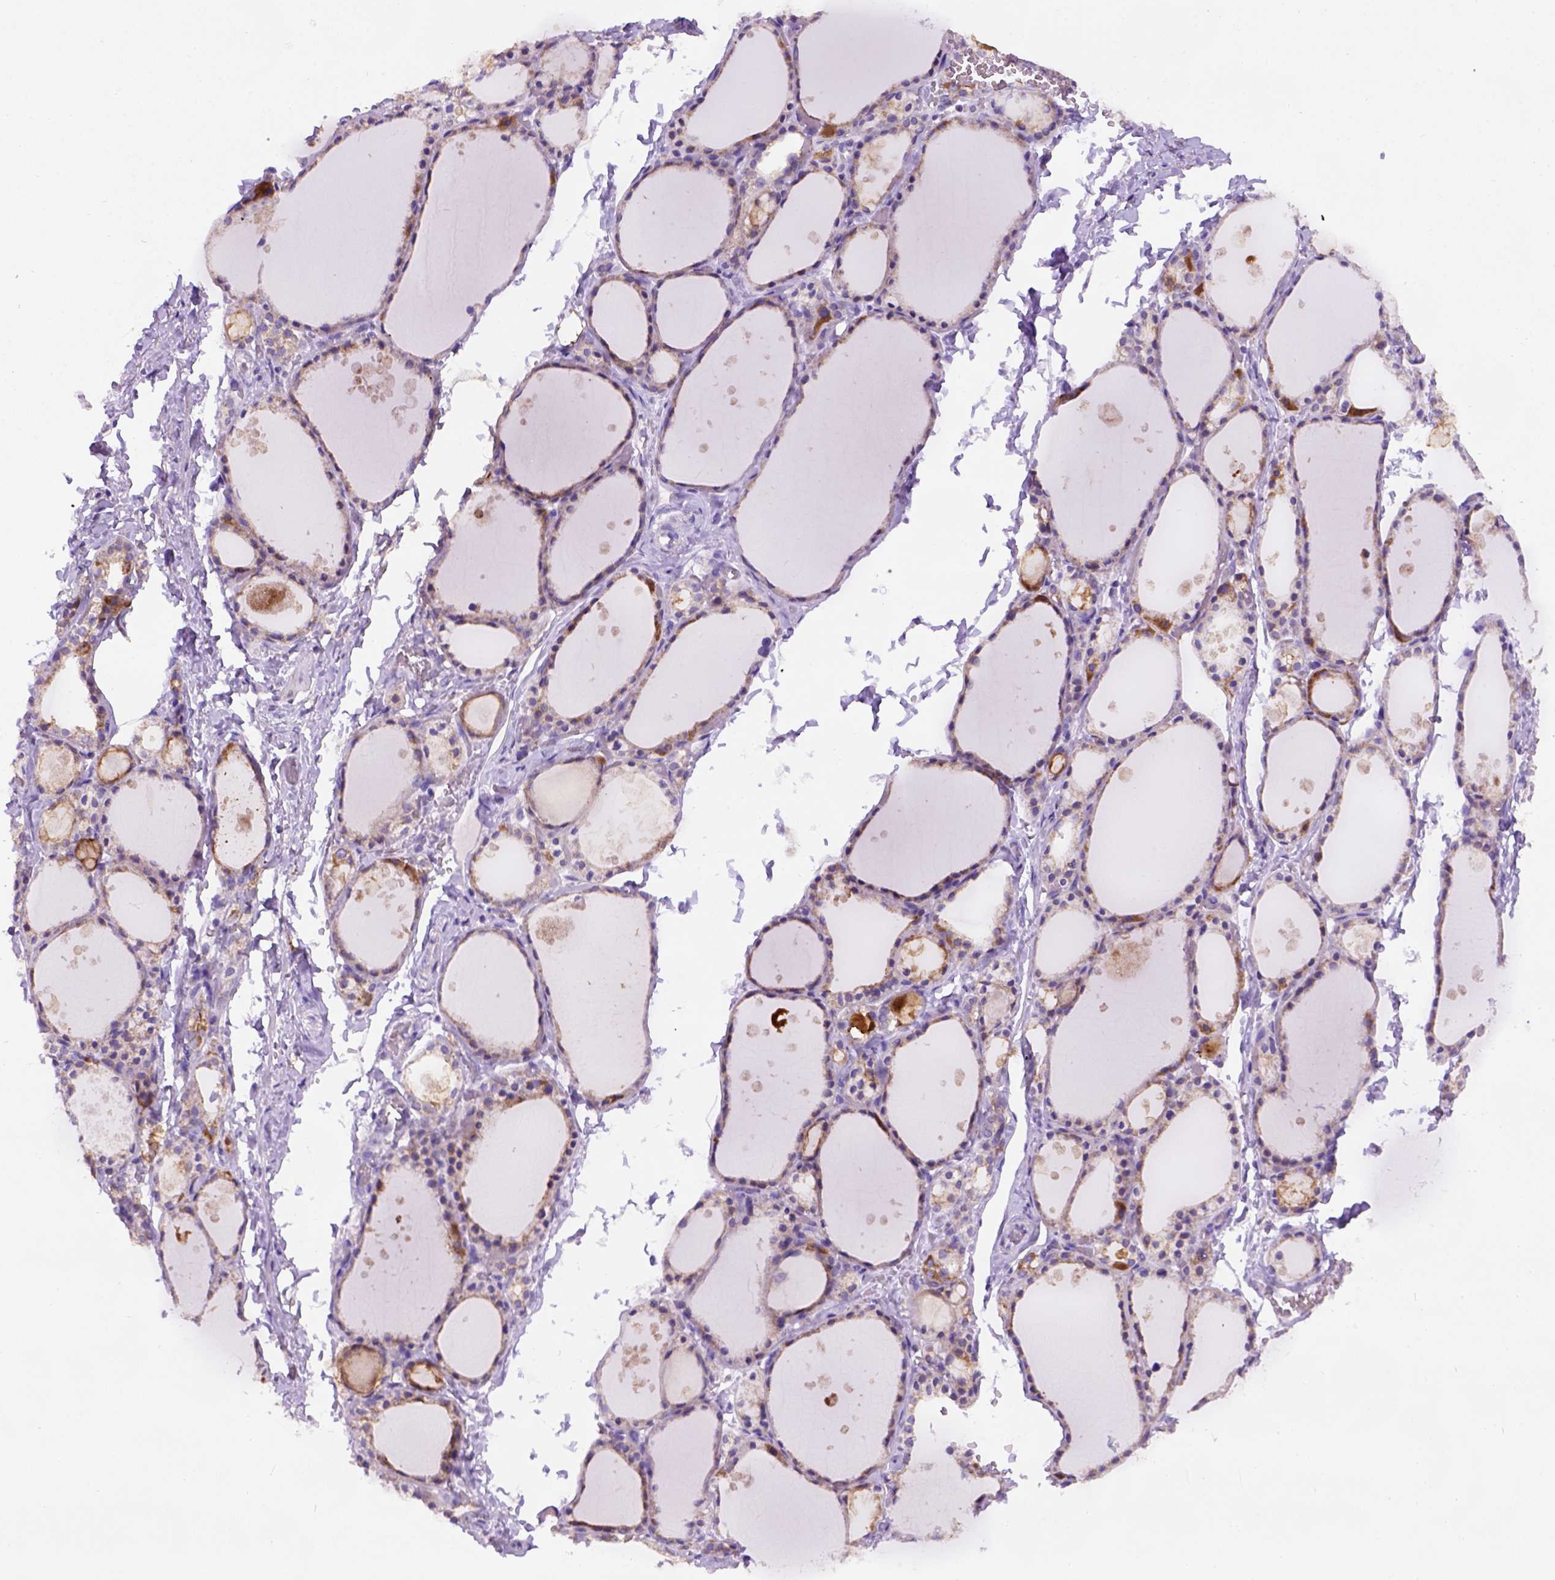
{"staining": {"intensity": "moderate", "quantity": "<25%", "location": "cytoplasmic/membranous"}, "tissue": "thyroid gland", "cell_type": "Glandular cells", "image_type": "normal", "snomed": [{"axis": "morphology", "description": "Normal tissue, NOS"}, {"axis": "topography", "description": "Thyroid gland"}], "caption": "Approximately <25% of glandular cells in unremarkable human thyroid gland display moderate cytoplasmic/membranous protein expression as visualized by brown immunohistochemical staining.", "gene": "L2HGDH", "patient": {"sex": "male", "age": 68}}